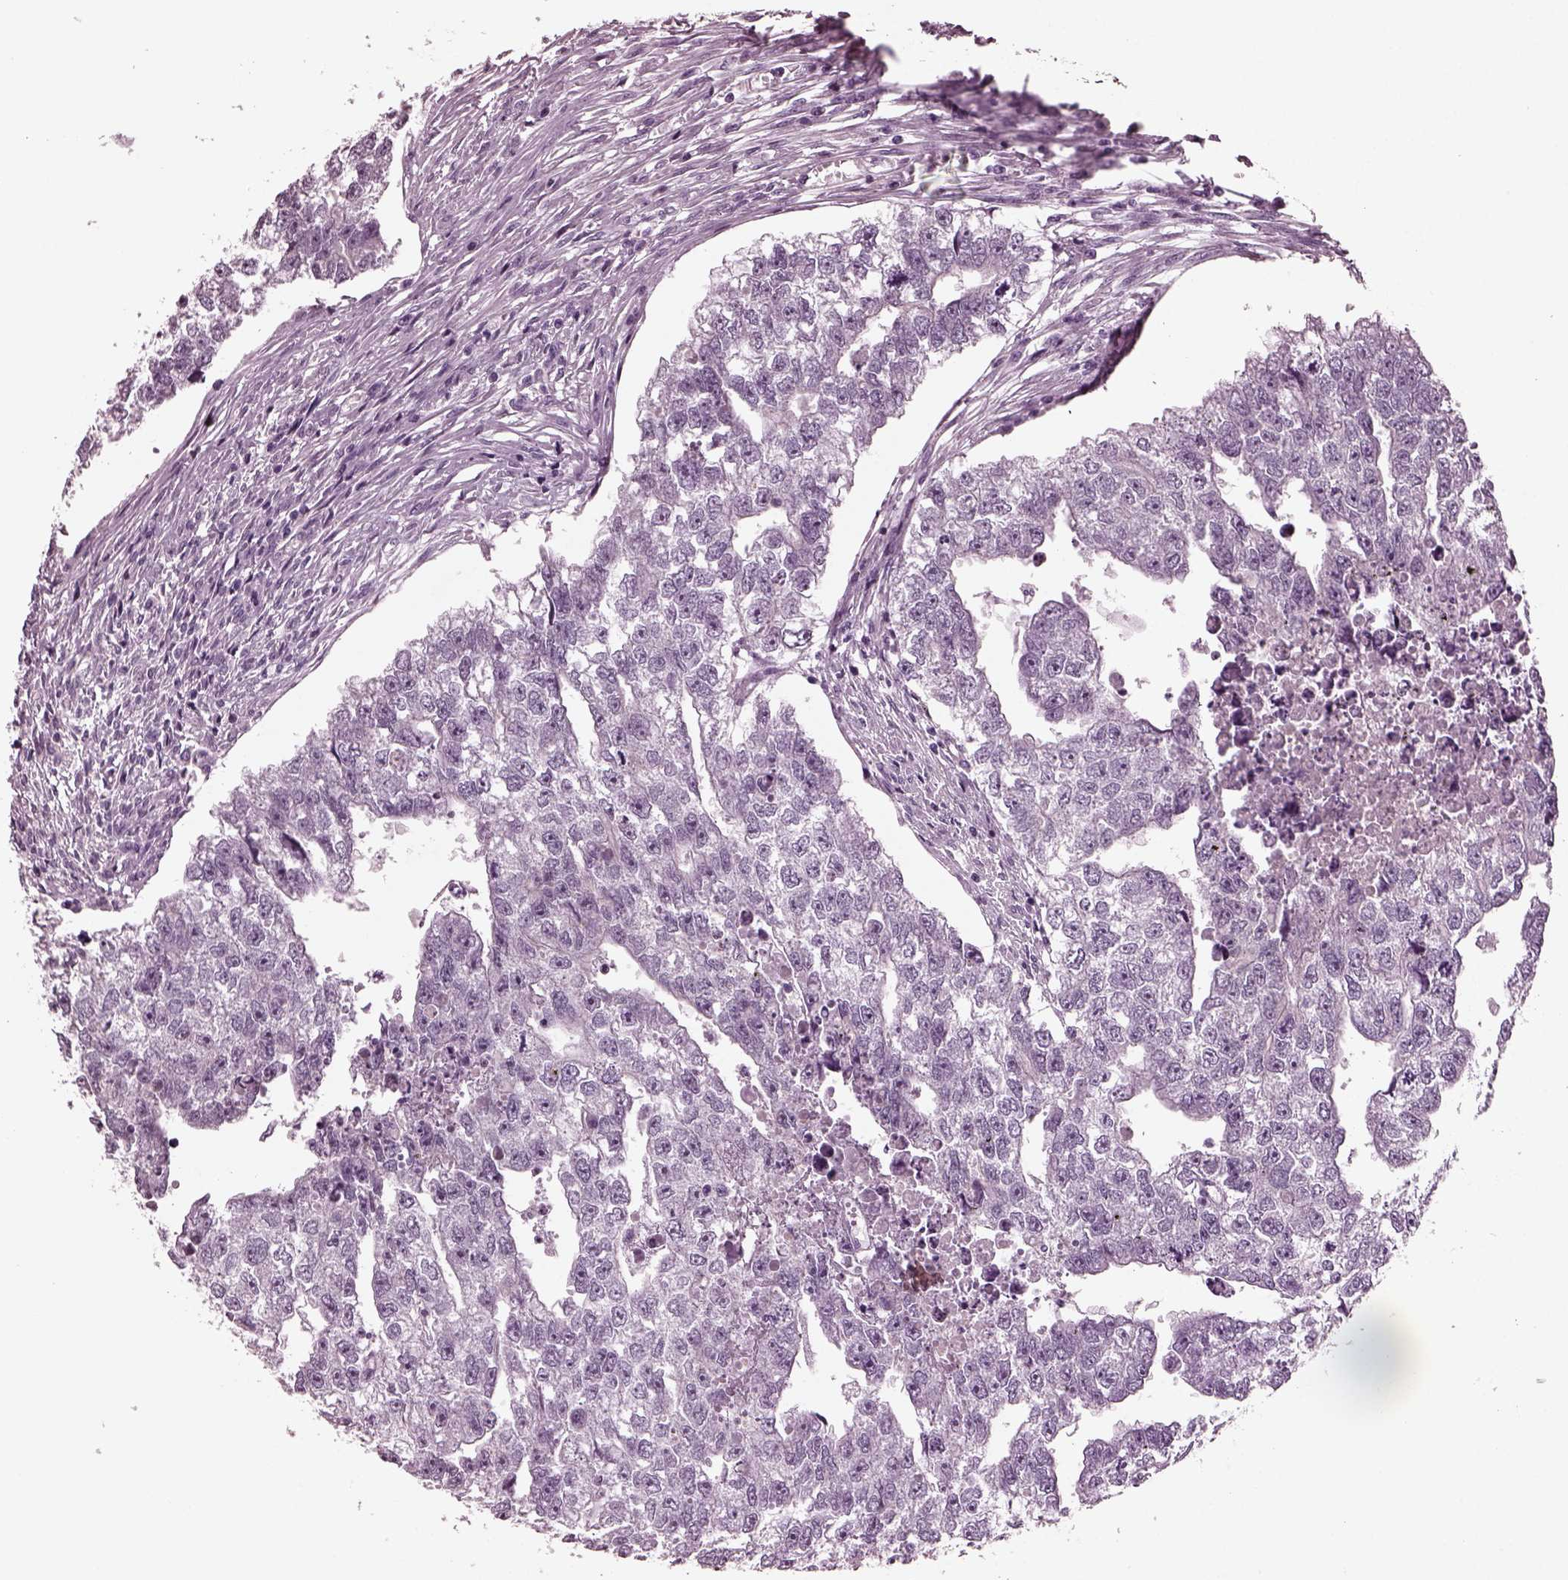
{"staining": {"intensity": "negative", "quantity": "none", "location": "none"}, "tissue": "testis cancer", "cell_type": "Tumor cells", "image_type": "cancer", "snomed": [{"axis": "morphology", "description": "Carcinoma, Embryonal, NOS"}, {"axis": "morphology", "description": "Teratoma, malignant, NOS"}, {"axis": "topography", "description": "Testis"}], "caption": "A high-resolution histopathology image shows immunohistochemistry staining of testis cancer, which demonstrates no significant expression in tumor cells.", "gene": "MIB2", "patient": {"sex": "male", "age": 44}}